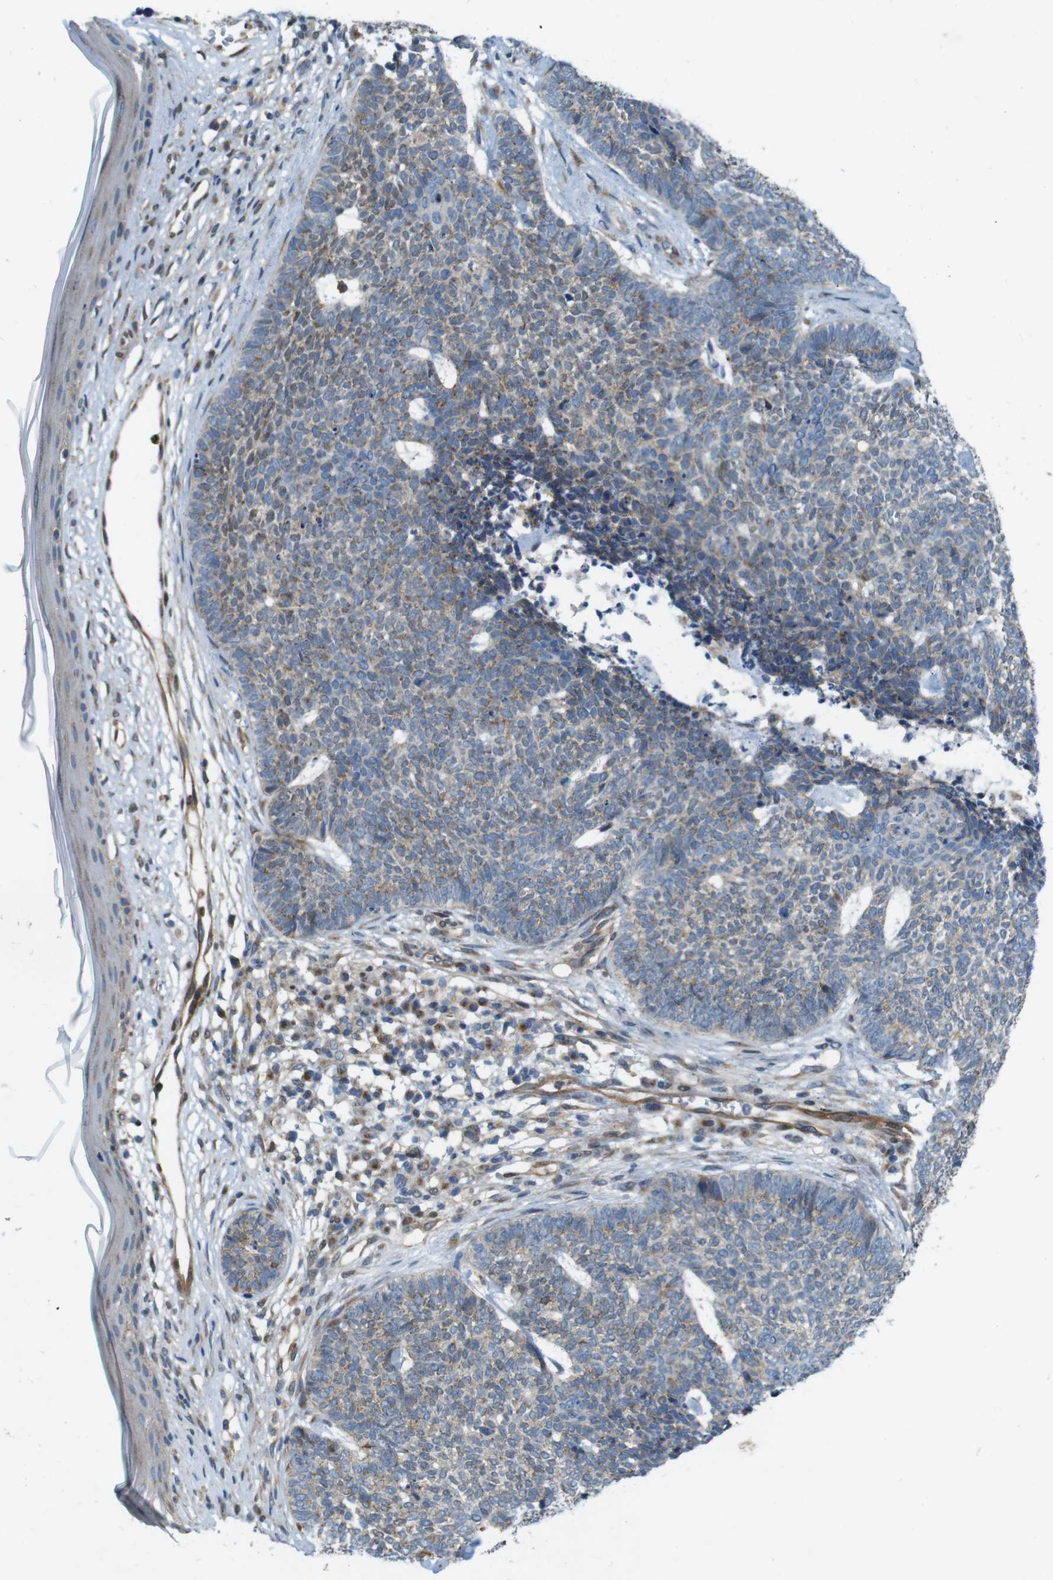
{"staining": {"intensity": "weak", "quantity": ">75%", "location": "cytoplasmic/membranous"}, "tissue": "skin cancer", "cell_type": "Tumor cells", "image_type": "cancer", "snomed": [{"axis": "morphology", "description": "Basal cell carcinoma"}, {"axis": "topography", "description": "Skin"}], "caption": "Human skin cancer (basal cell carcinoma) stained for a protein (brown) displays weak cytoplasmic/membranous positive positivity in about >75% of tumor cells.", "gene": "SKI", "patient": {"sex": "female", "age": 84}}